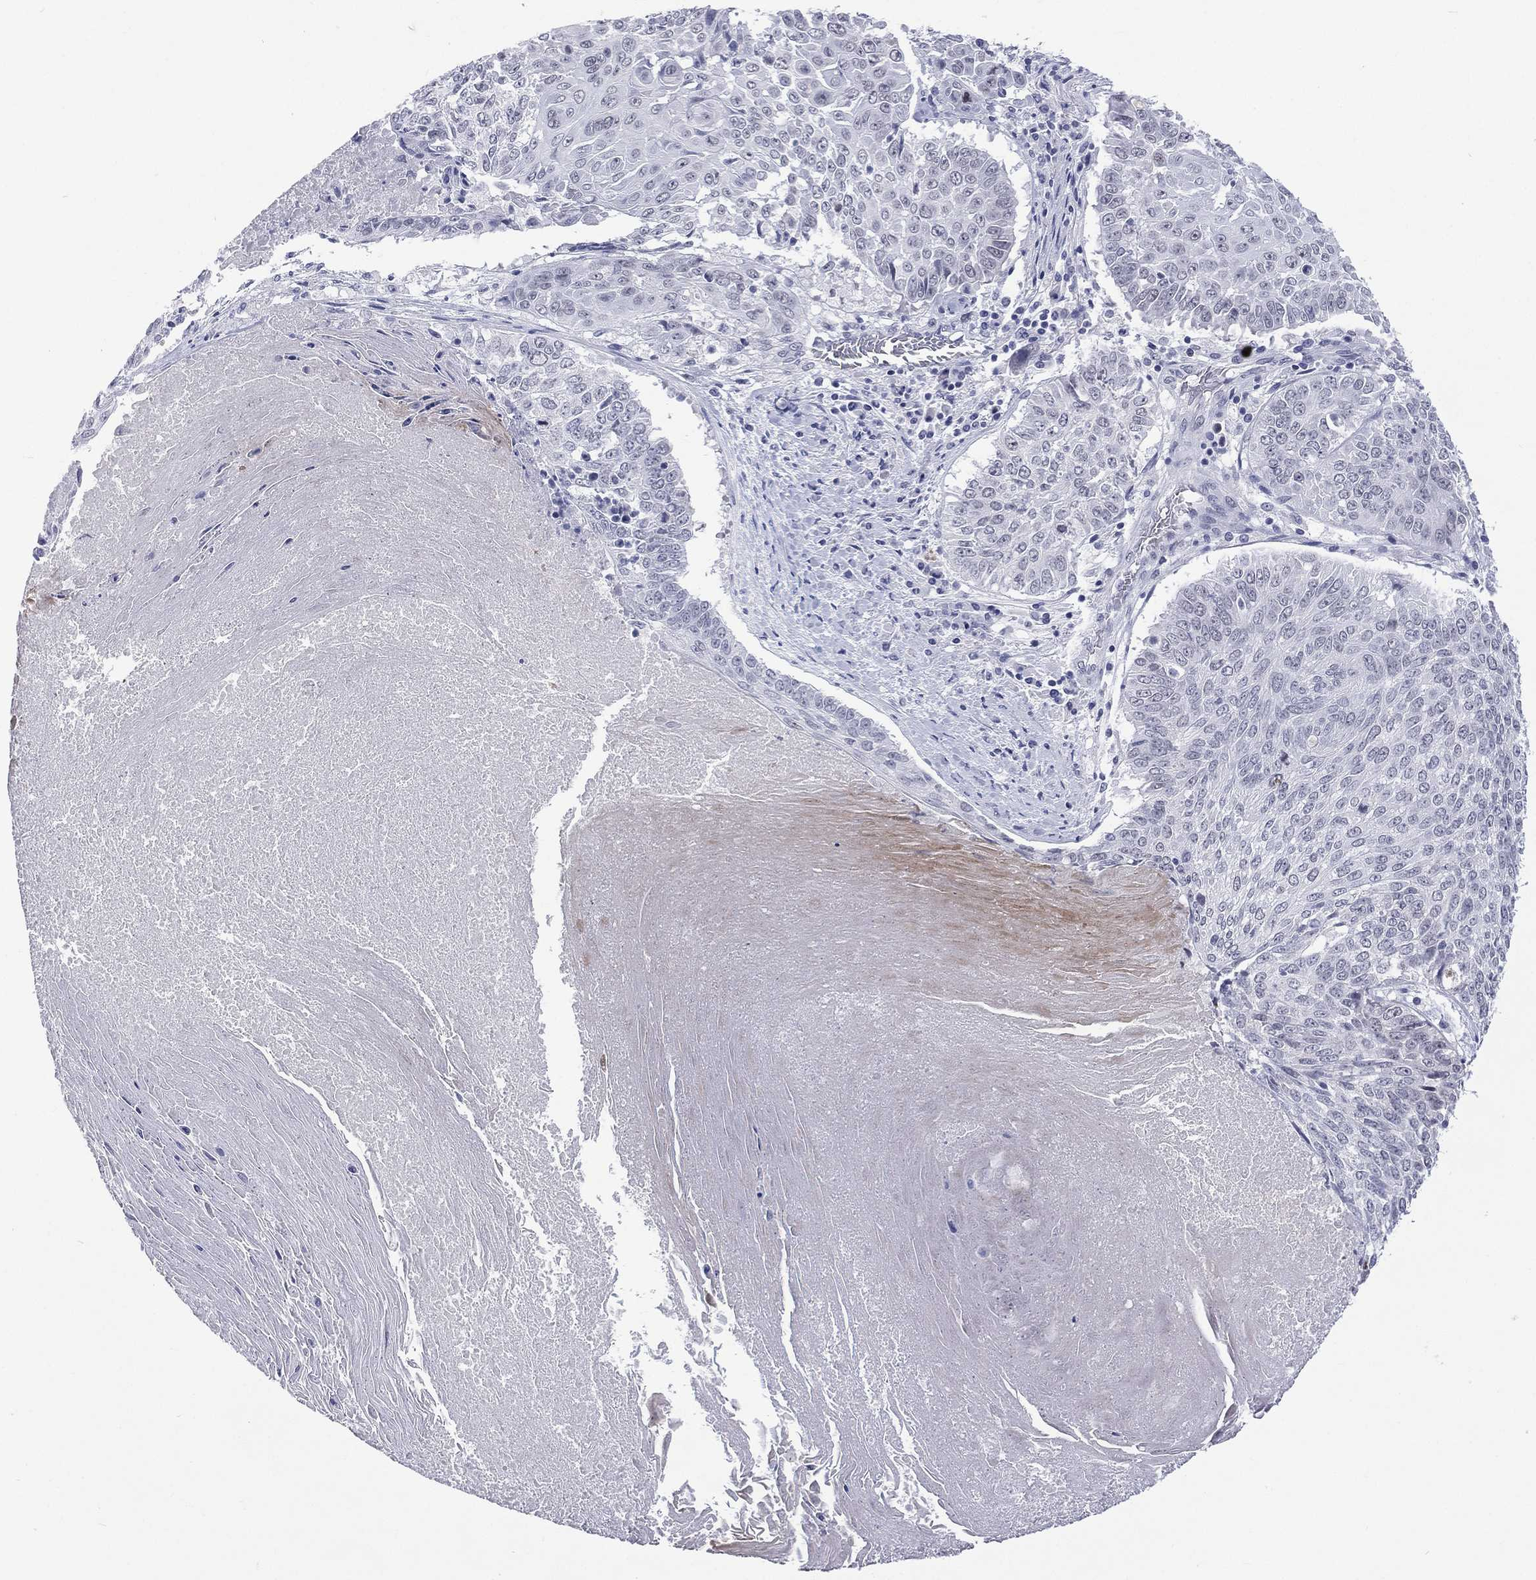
{"staining": {"intensity": "negative", "quantity": "none", "location": "none"}, "tissue": "lung cancer", "cell_type": "Tumor cells", "image_type": "cancer", "snomed": [{"axis": "morphology", "description": "Squamous cell carcinoma, NOS"}, {"axis": "topography", "description": "Lung"}], "caption": "The histopathology image demonstrates no staining of tumor cells in lung cancer (squamous cell carcinoma). The staining was performed using DAB (3,3'-diaminobenzidine) to visualize the protein expression in brown, while the nuclei were stained in blue with hematoxylin (Magnification: 20x).", "gene": "SSX1", "patient": {"sex": "male", "age": 64}}